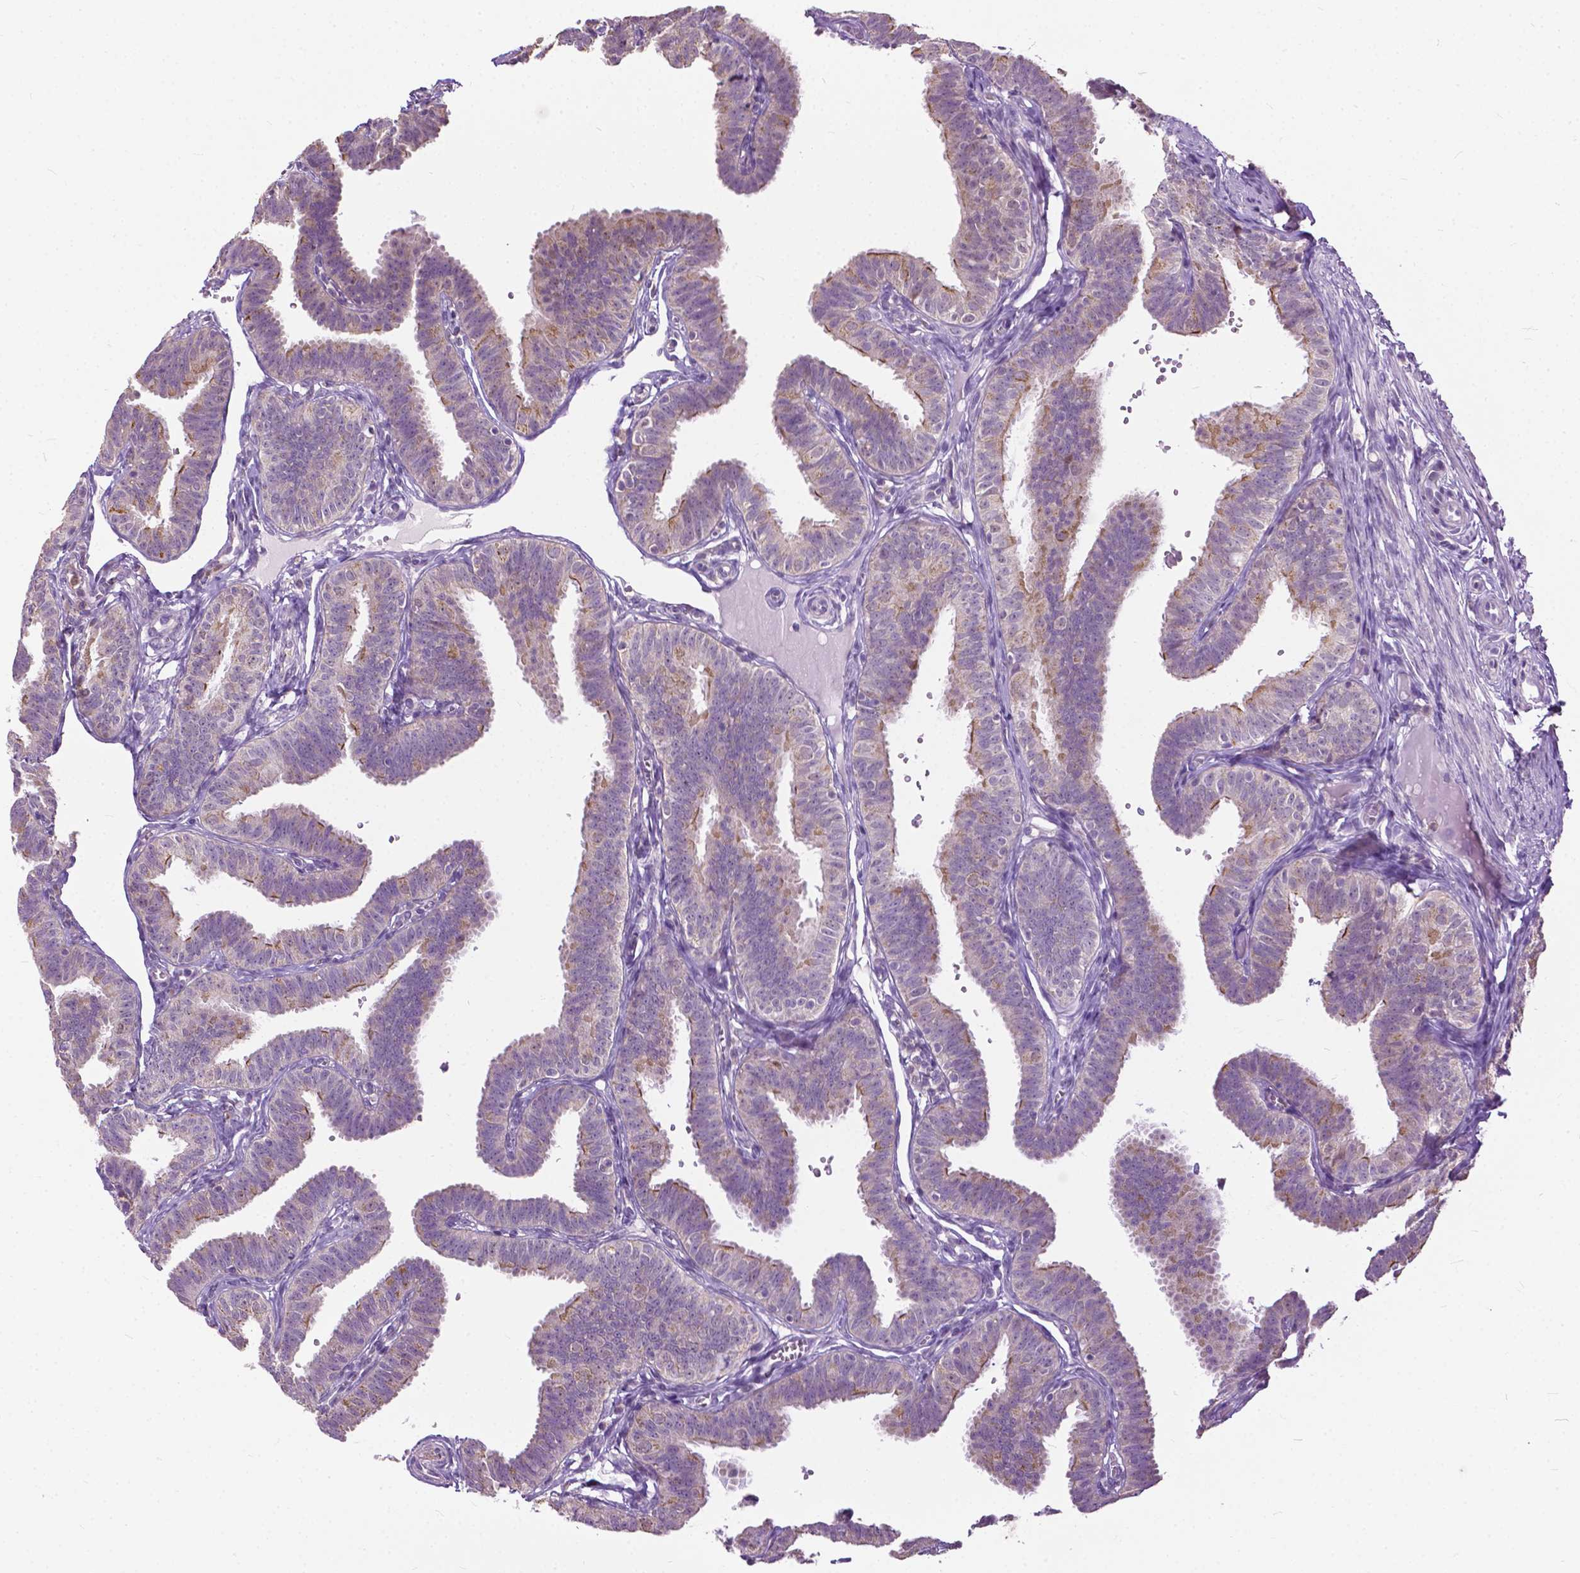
{"staining": {"intensity": "moderate", "quantity": "<25%", "location": "cytoplasmic/membranous"}, "tissue": "fallopian tube", "cell_type": "Glandular cells", "image_type": "normal", "snomed": [{"axis": "morphology", "description": "Normal tissue, NOS"}, {"axis": "topography", "description": "Fallopian tube"}], "caption": "This is an image of immunohistochemistry staining of benign fallopian tube, which shows moderate positivity in the cytoplasmic/membranous of glandular cells.", "gene": "TTC9B", "patient": {"sex": "female", "age": 25}}